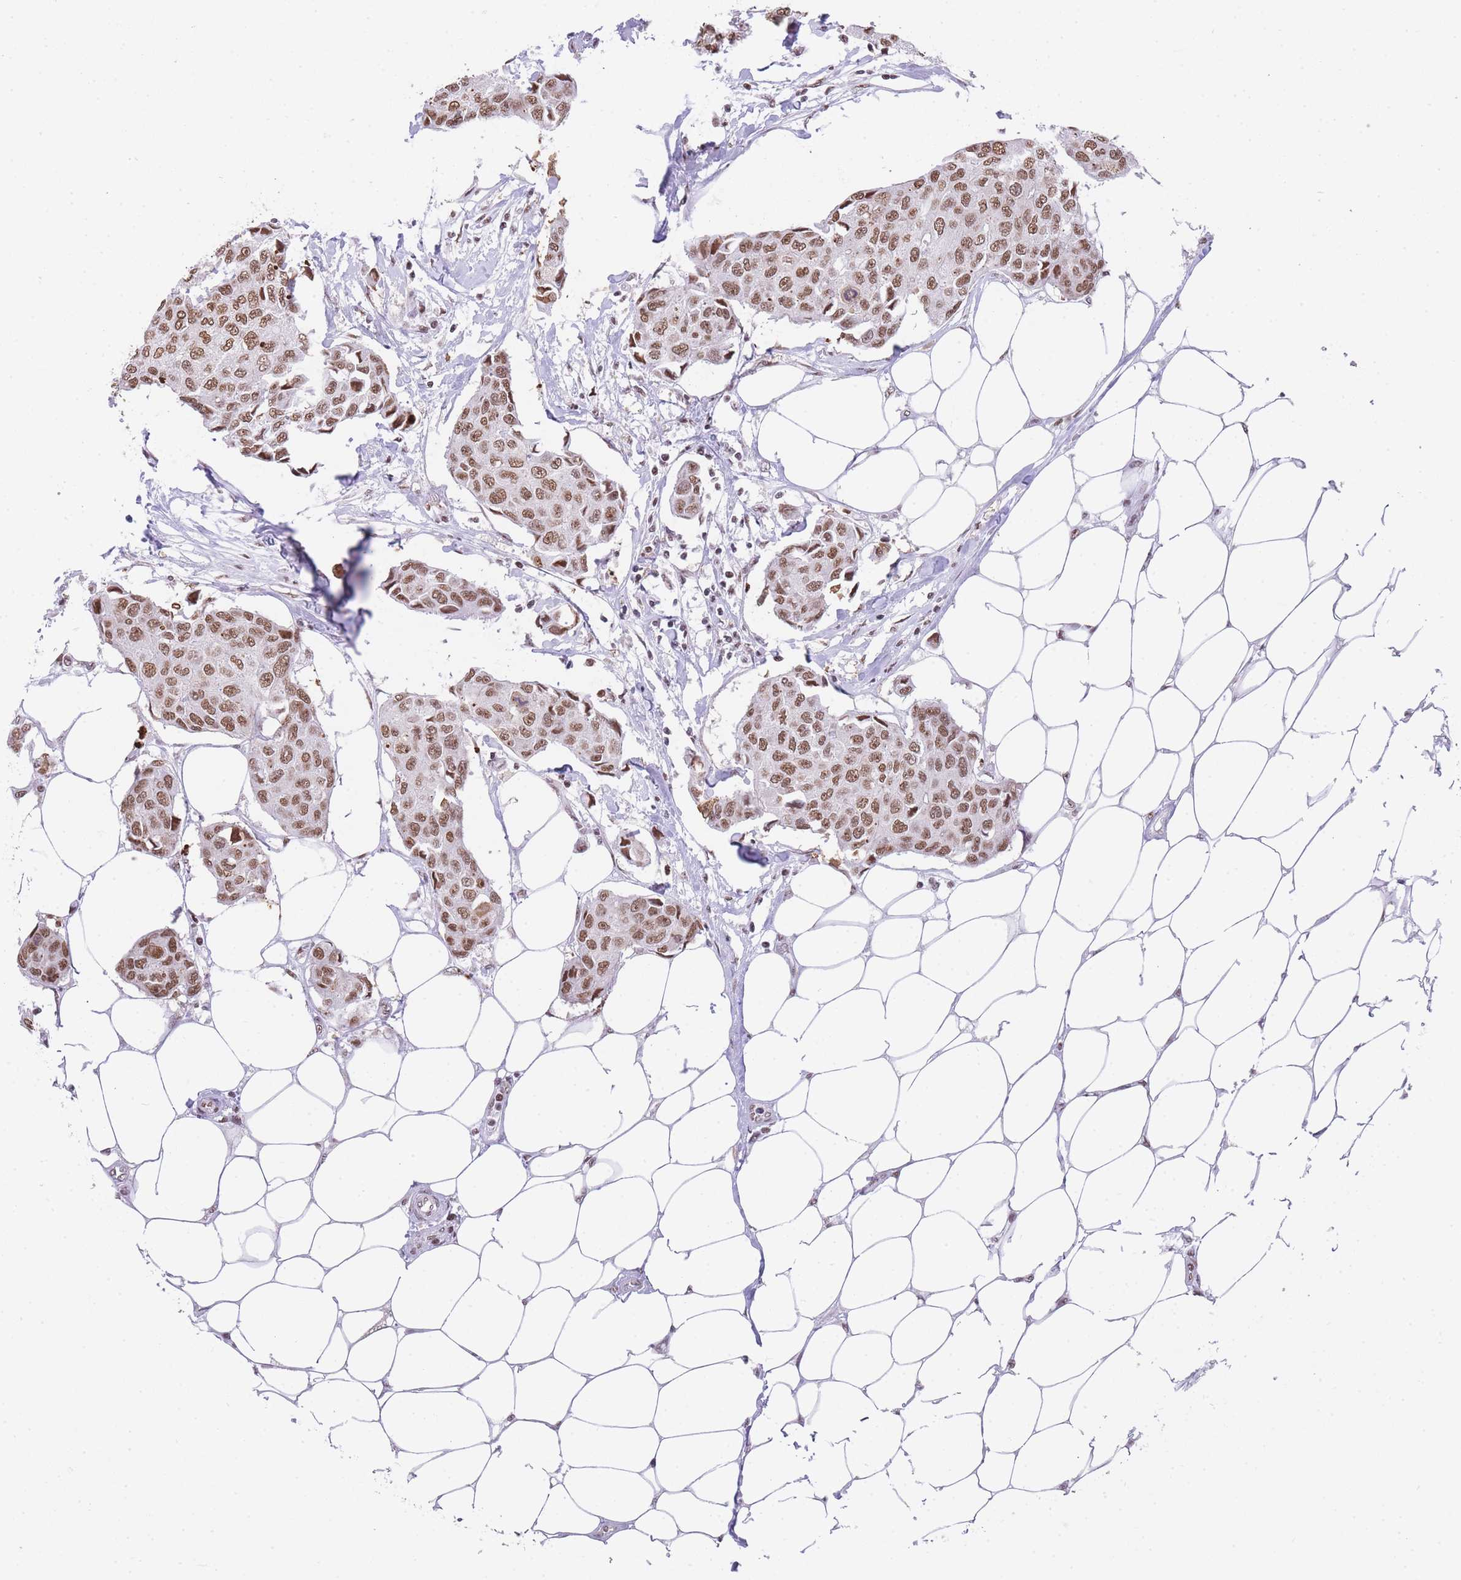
{"staining": {"intensity": "moderate", "quantity": ">75%", "location": "nuclear"}, "tissue": "breast cancer", "cell_type": "Tumor cells", "image_type": "cancer", "snomed": [{"axis": "morphology", "description": "Duct carcinoma"}, {"axis": "topography", "description": "Breast"}, {"axis": "topography", "description": "Lymph node"}], "caption": "IHC image of human invasive ductal carcinoma (breast) stained for a protein (brown), which reveals medium levels of moderate nuclear positivity in about >75% of tumor cells.", "gene": "EVC2", "patient": {"sex": "female", "age": 80}}